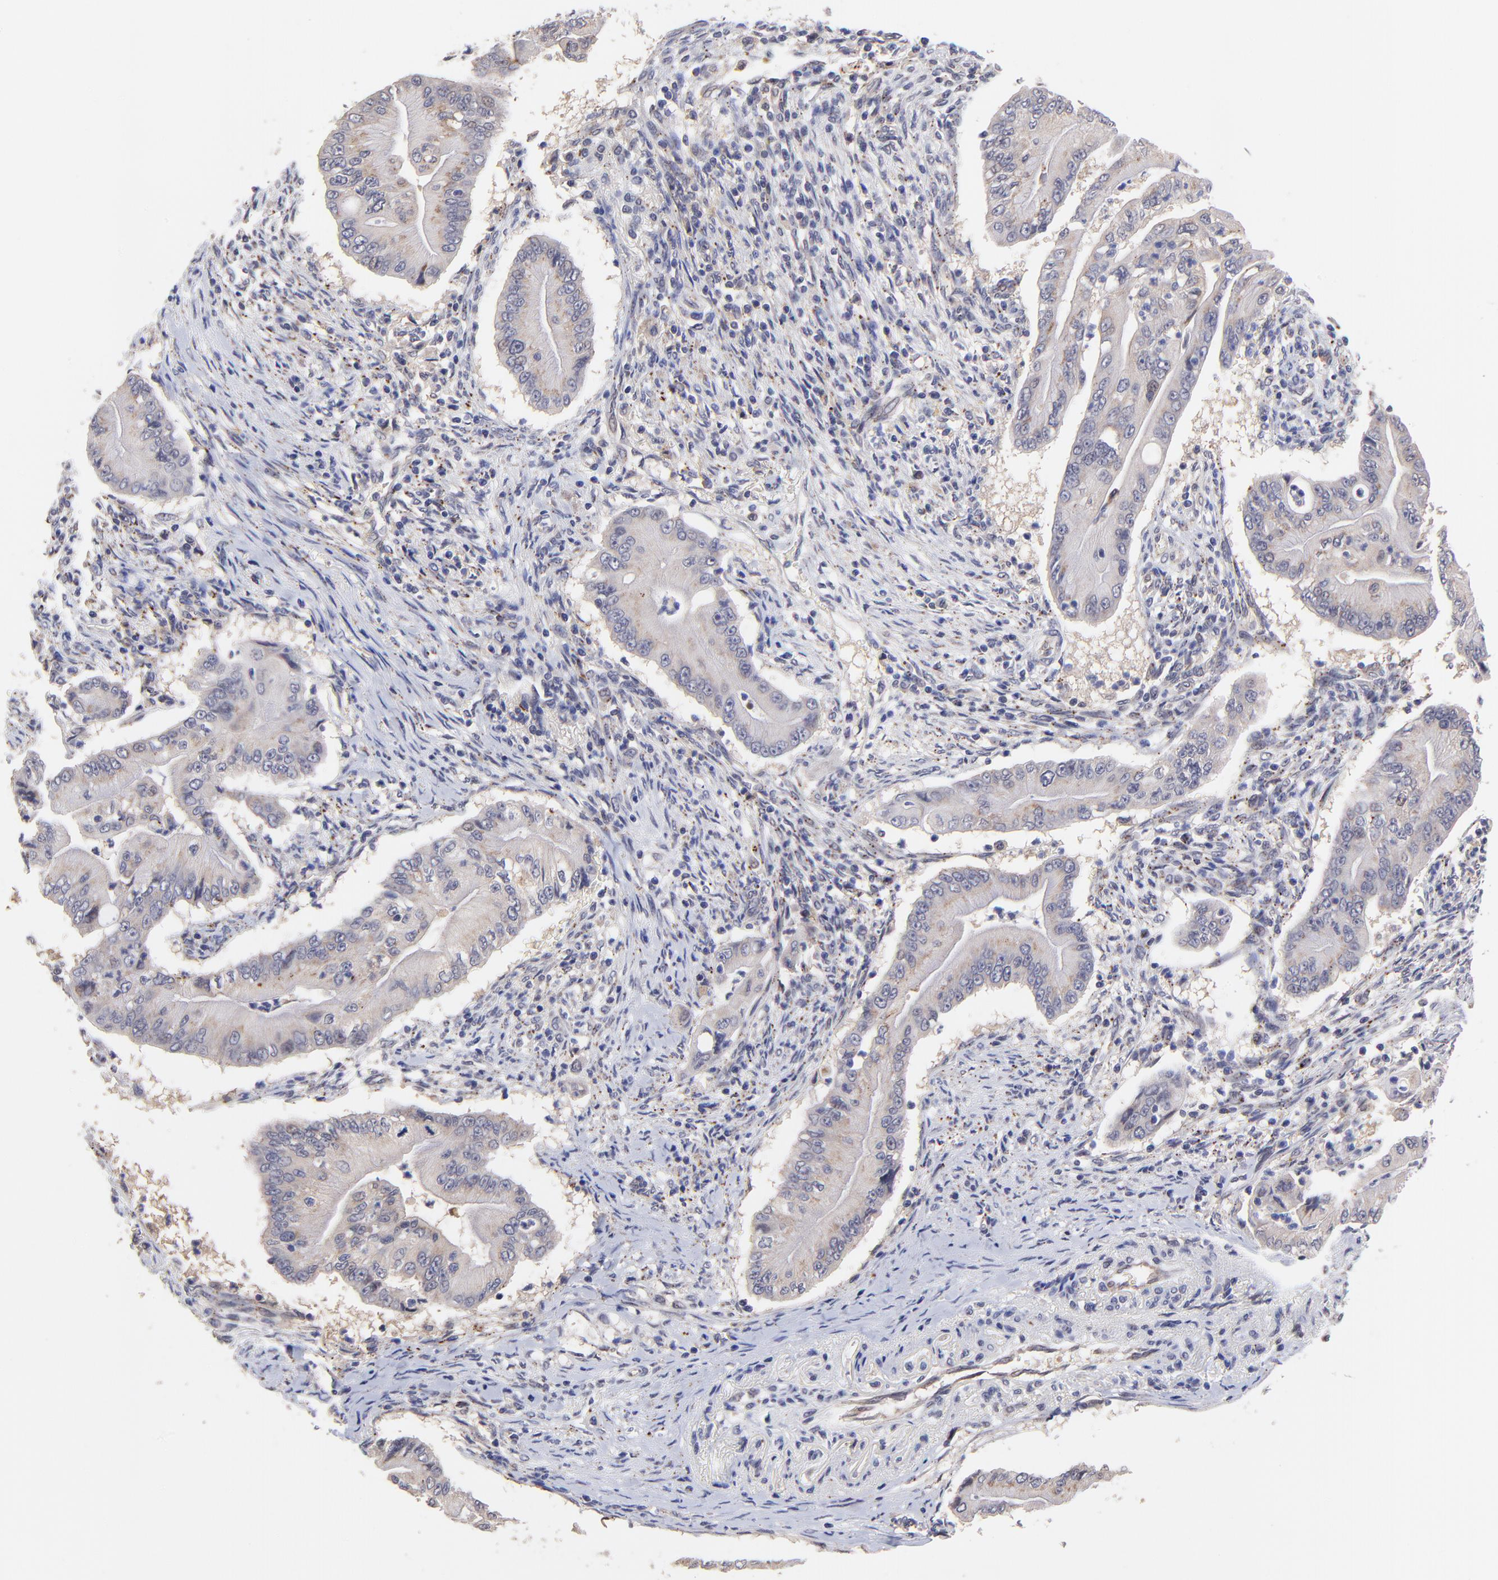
{"staining": {"intensity": "weak", "quantity": ">75%", "location": "cytoplasmic/membranous"}, "tissue": "pancreatic cancer", "cell_type": "Tumor cells", "image_type": "cancer", "snomed": [{"axis": "morphology", "description": "Adenocarcinoma, NOS"}, {"axis": "topography", "description": "Pancreas"}], "caption": "Immunohistochemistry (IHC) photomicrograph of pancreatic cancer (adenocarcinoma) stained for a protein (brown), which displays low levels of weak cytoplasmic/membranous expression in about >75% of tumor cells.", "gene": "ZNF747", "patient": {"sex": "male", "age": 62}}